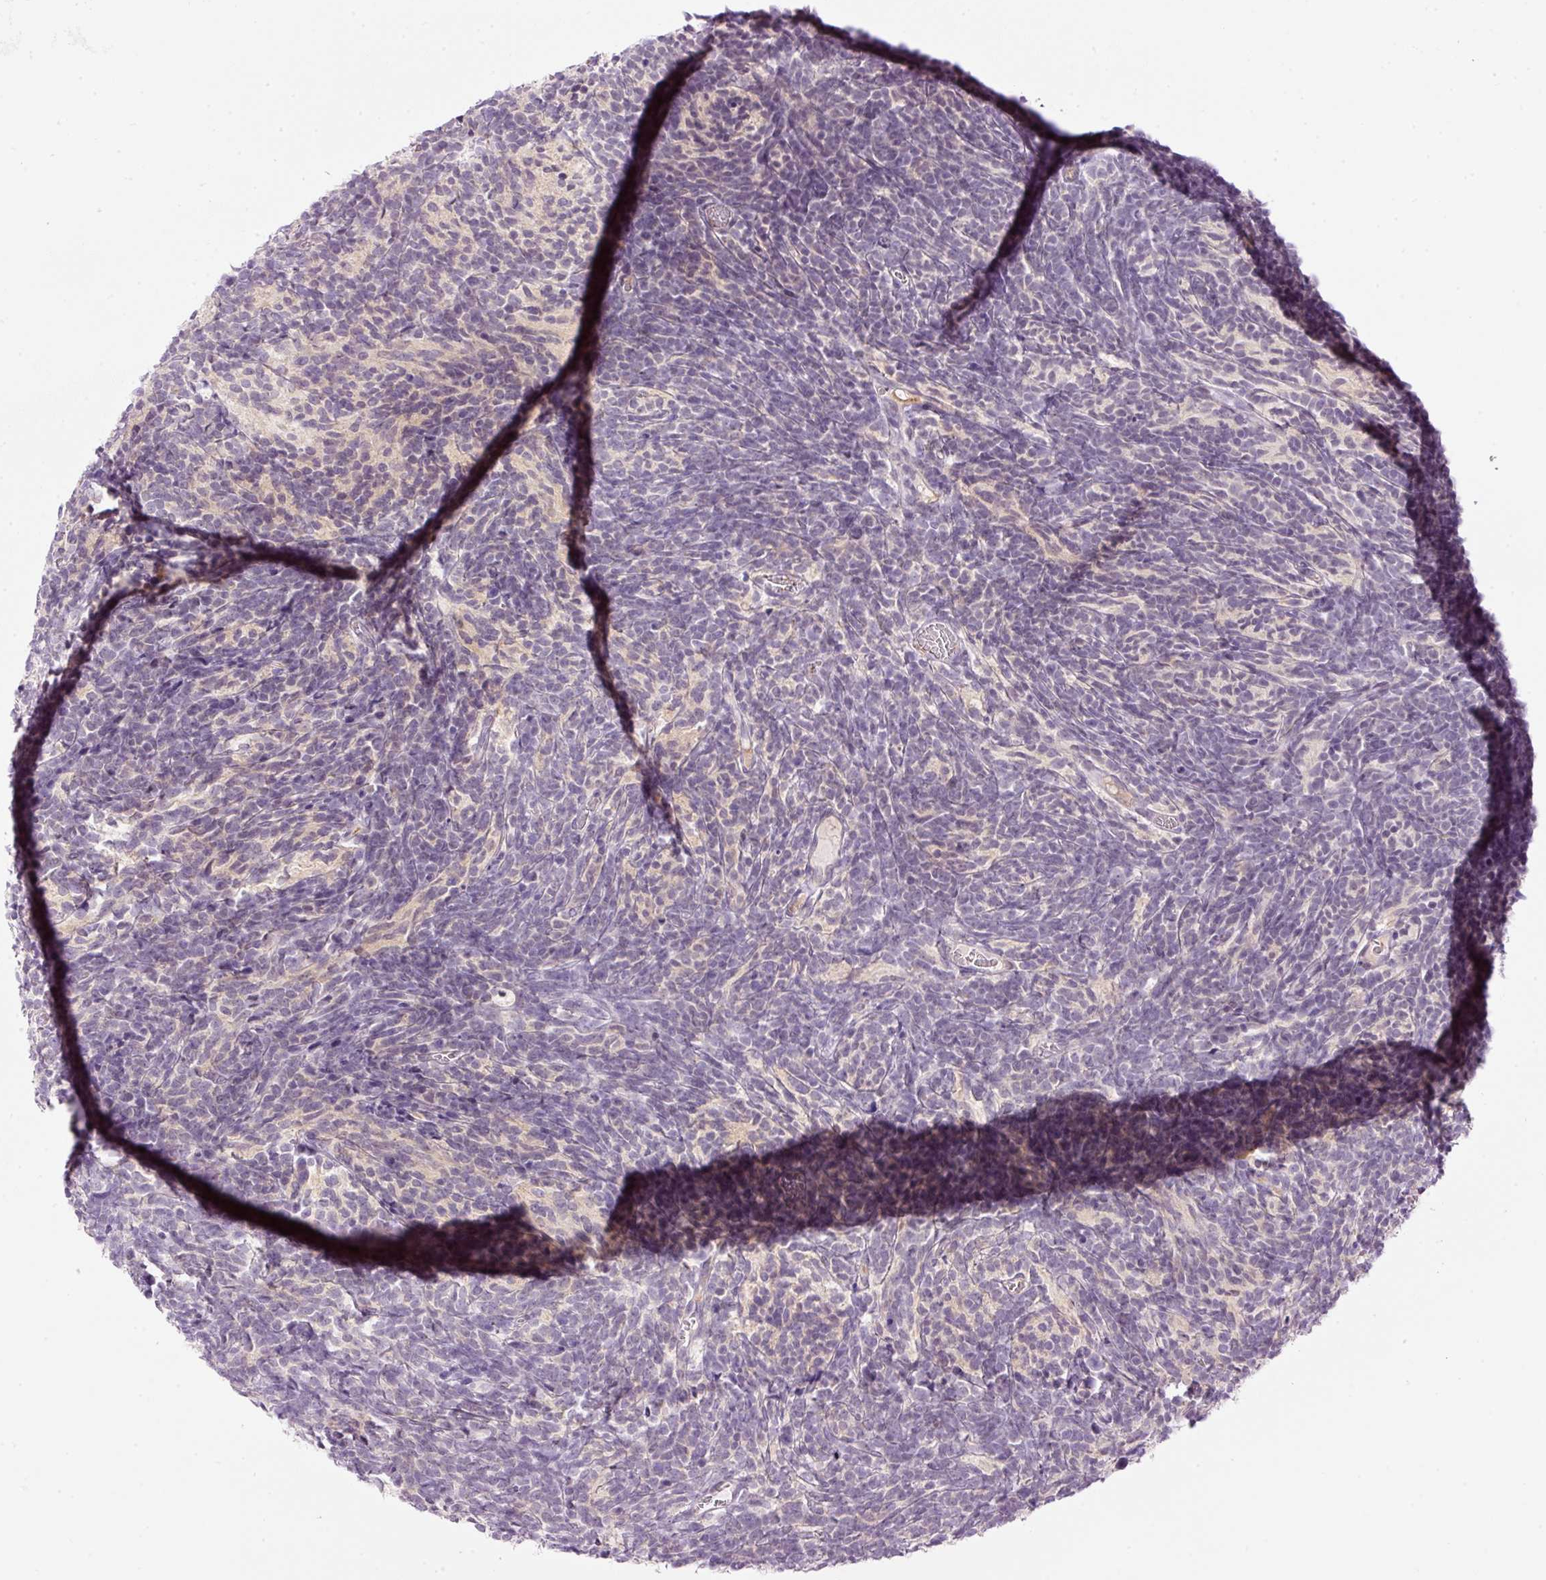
{"staining": {"intensity": "negative", "quantity": "none", "location": "none"}, "tissue": "glioma", "cell_type": "Tumor cells", "image_type": "cancer", "snomed": [{"axis": "morphology", "description": "Glioma, malignant, Low grade"}, {"axis": "topography", "description": "Brain"}], "caption": "Tumor cells are negative for protein expression in human glioma. (DAB IHC with hematoxylin counter stain).", "gene": "SRC", "patient": {"sex": "female", "age": 1}}